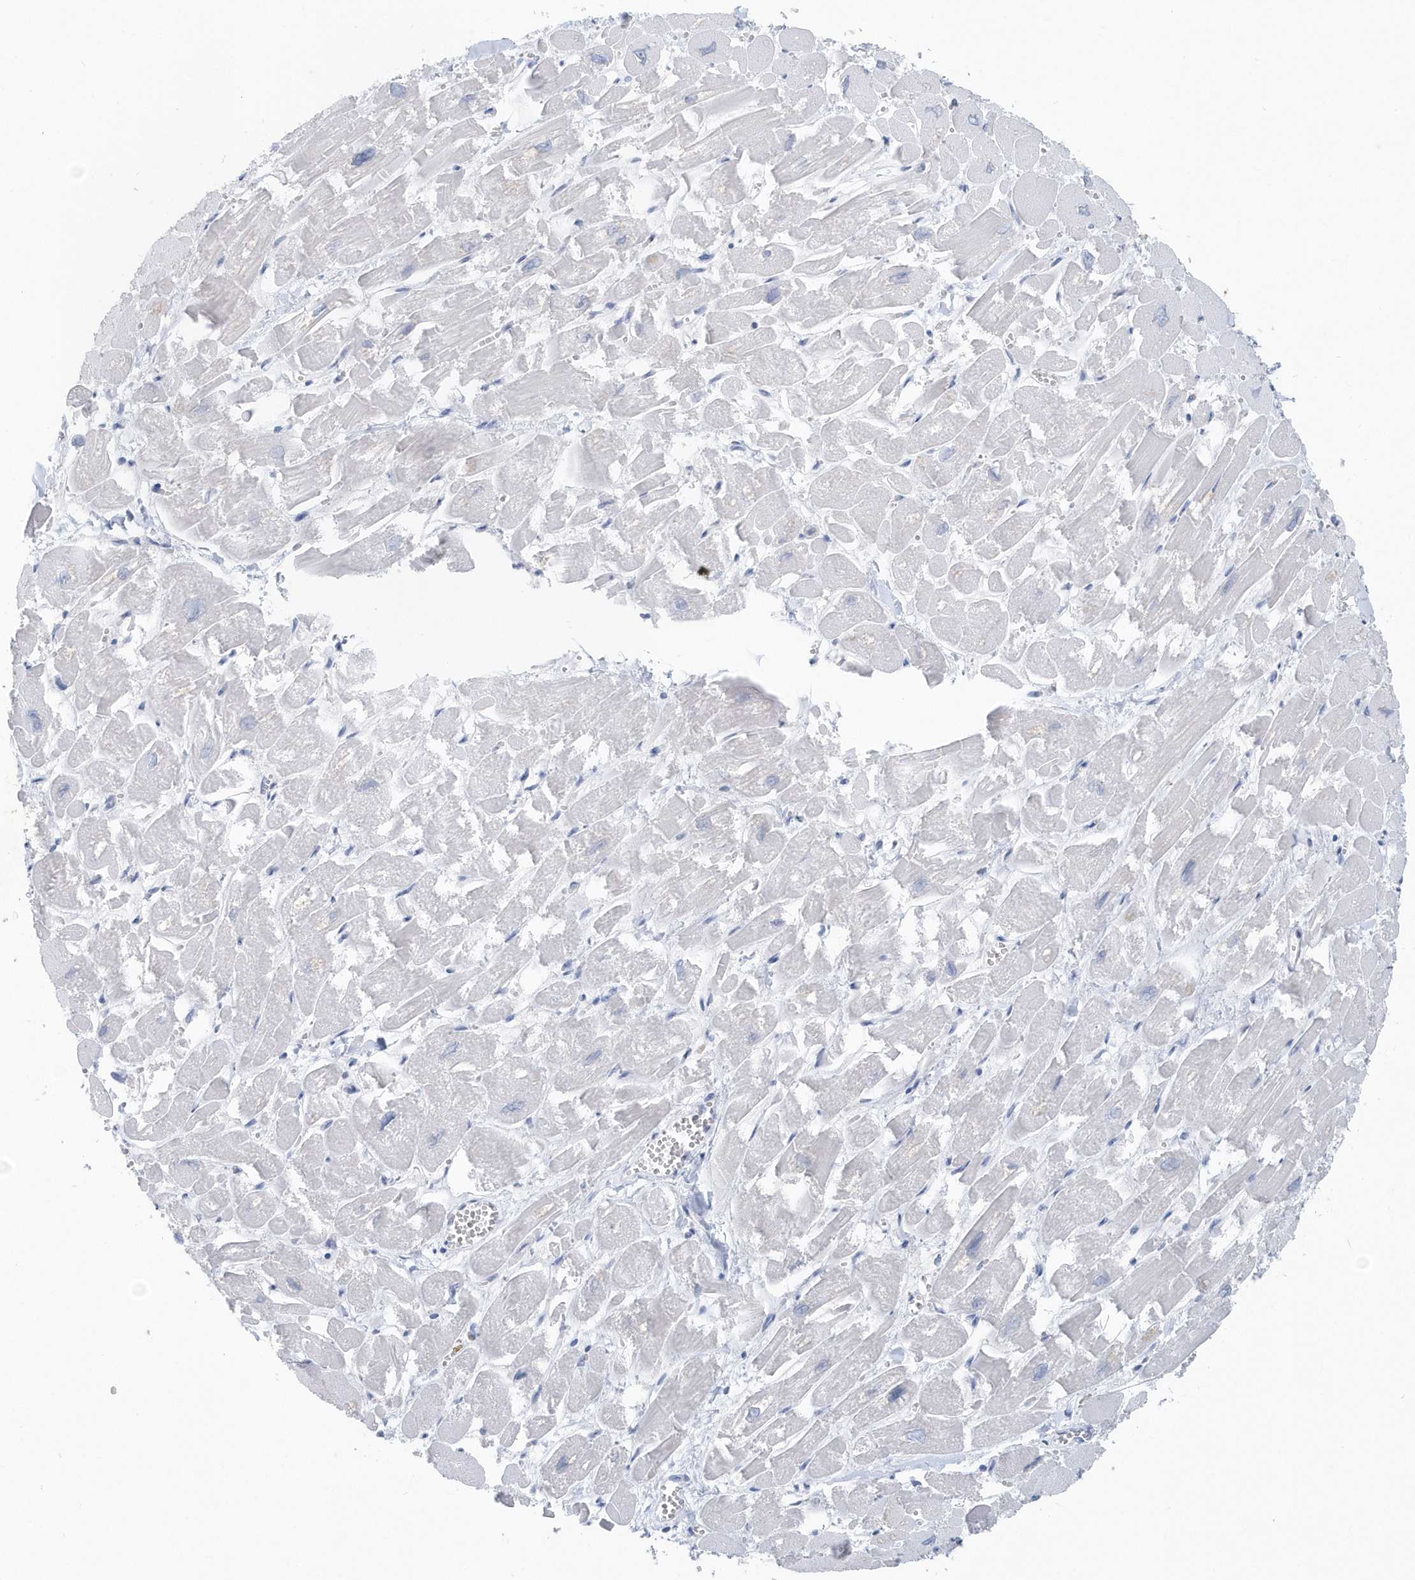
{"staining": {"intensity": "negative", "quantity": "none", "location": "none"}, "tissue": "heart muscle", "cell_type": "Cardiomyocytes", "image_type": "normal", "snomed": [{"axis": "morphology", "description": "Normal tissue, NOS"}, {"axis": "topography", "description": "Heart"}], "caption": "Immunohistochemistry (IHC) of normal heart muscle reveals no staining in cardiomyocytes.", "gene": "JCHAIN", "patient": {"sex": "male", "age": 54}}